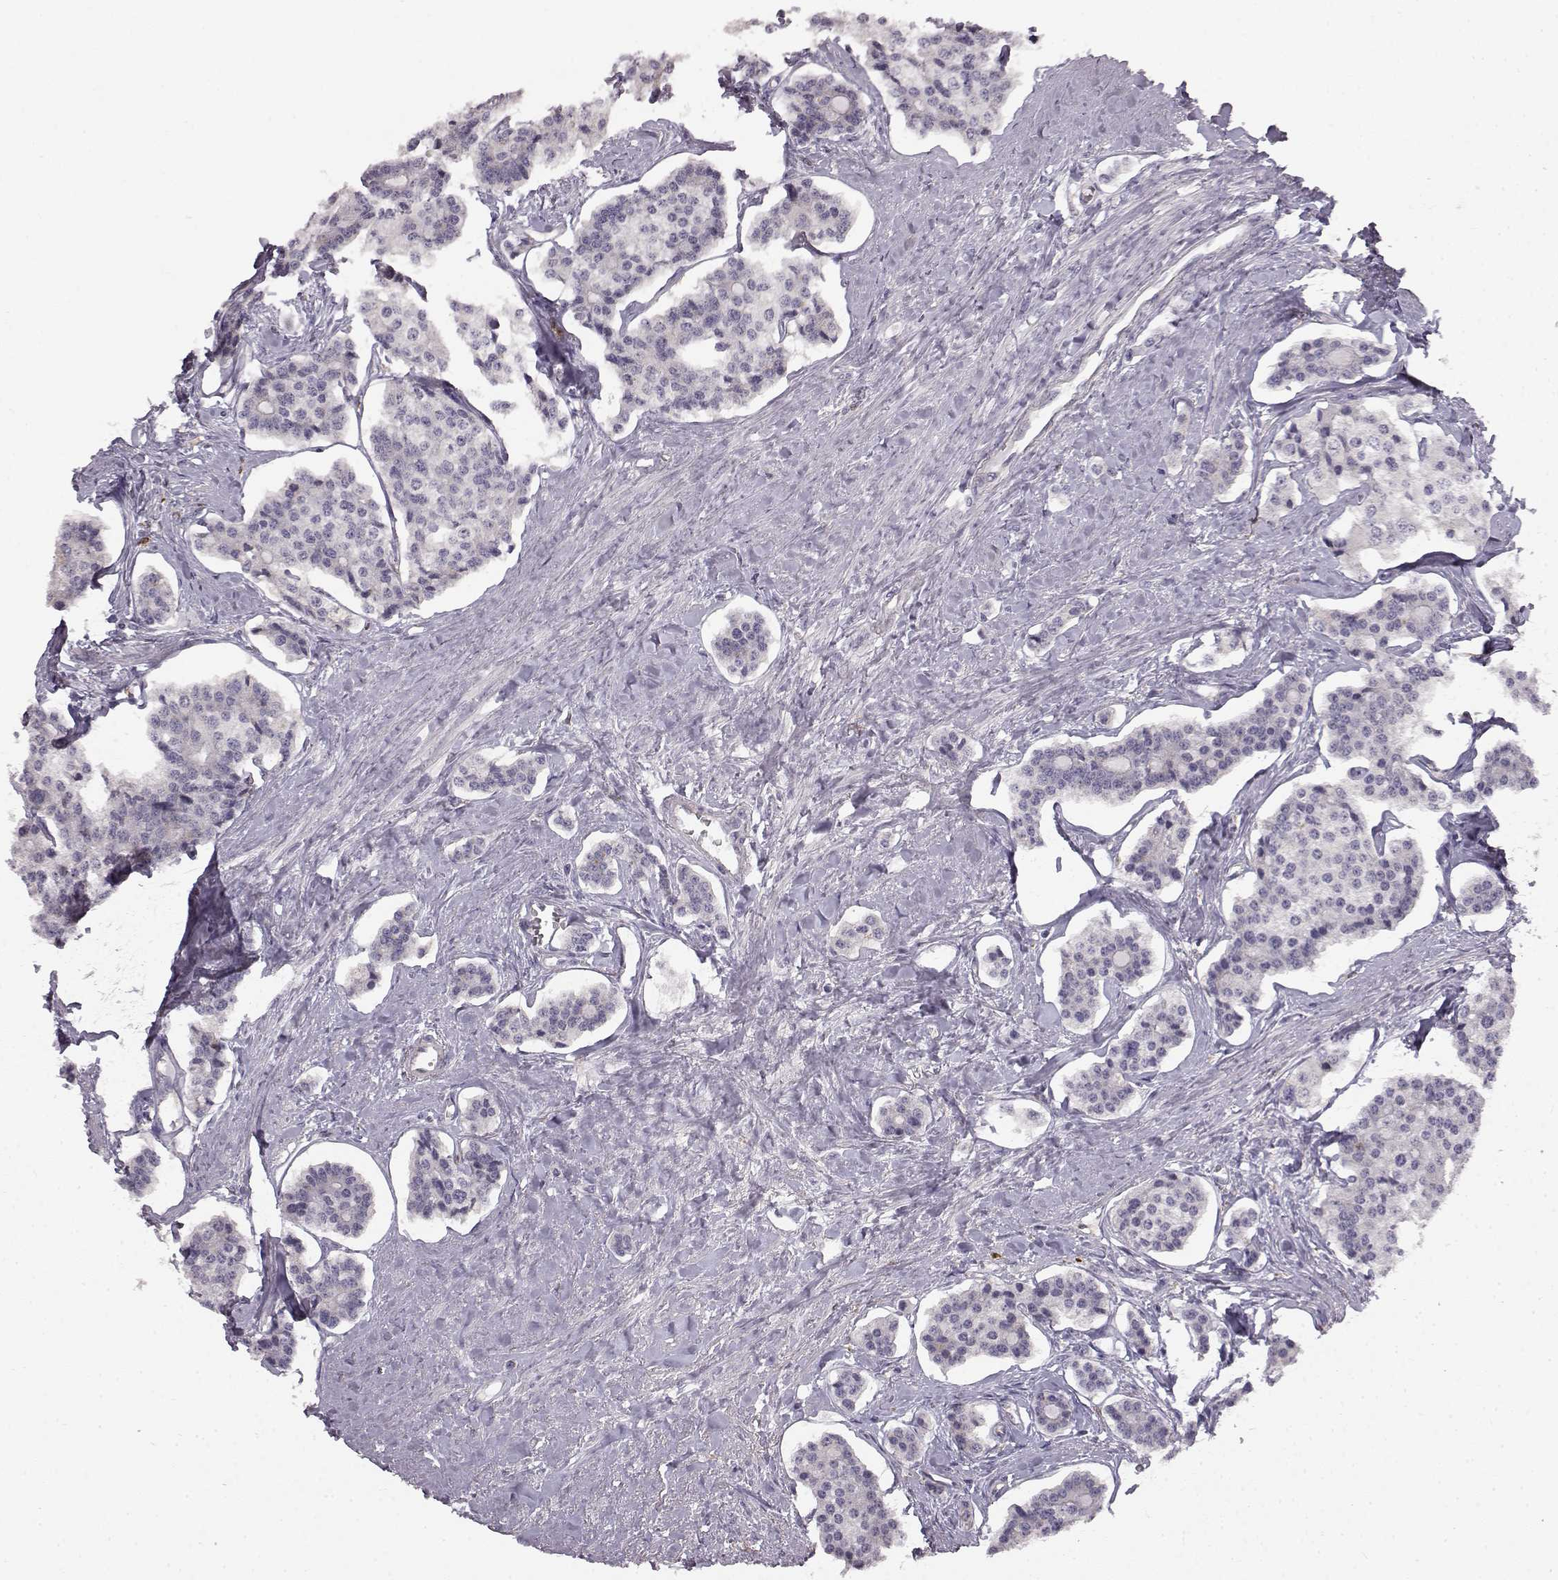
{"staining": {"intensity": "negative", "quantity": "none", "location": "none"}, "tissue": "carcinoid", "cell_type": "Tumor cells", "image_type": "cancer", "snomed": [{"axis": "morphology", "description": "Carcinoid, malignant, NOS"}, {"axis": "topography", "description": "Small intestine"}], "caption": "Carcinoid was stained to show a protein in brown. There is no significant staining in tumor cells. (Immunohistochemistry (ihc), brightfield microscopy, high magnification).", "gene": "SPAG17", "patient": {"sex": "female", "age": 65}}